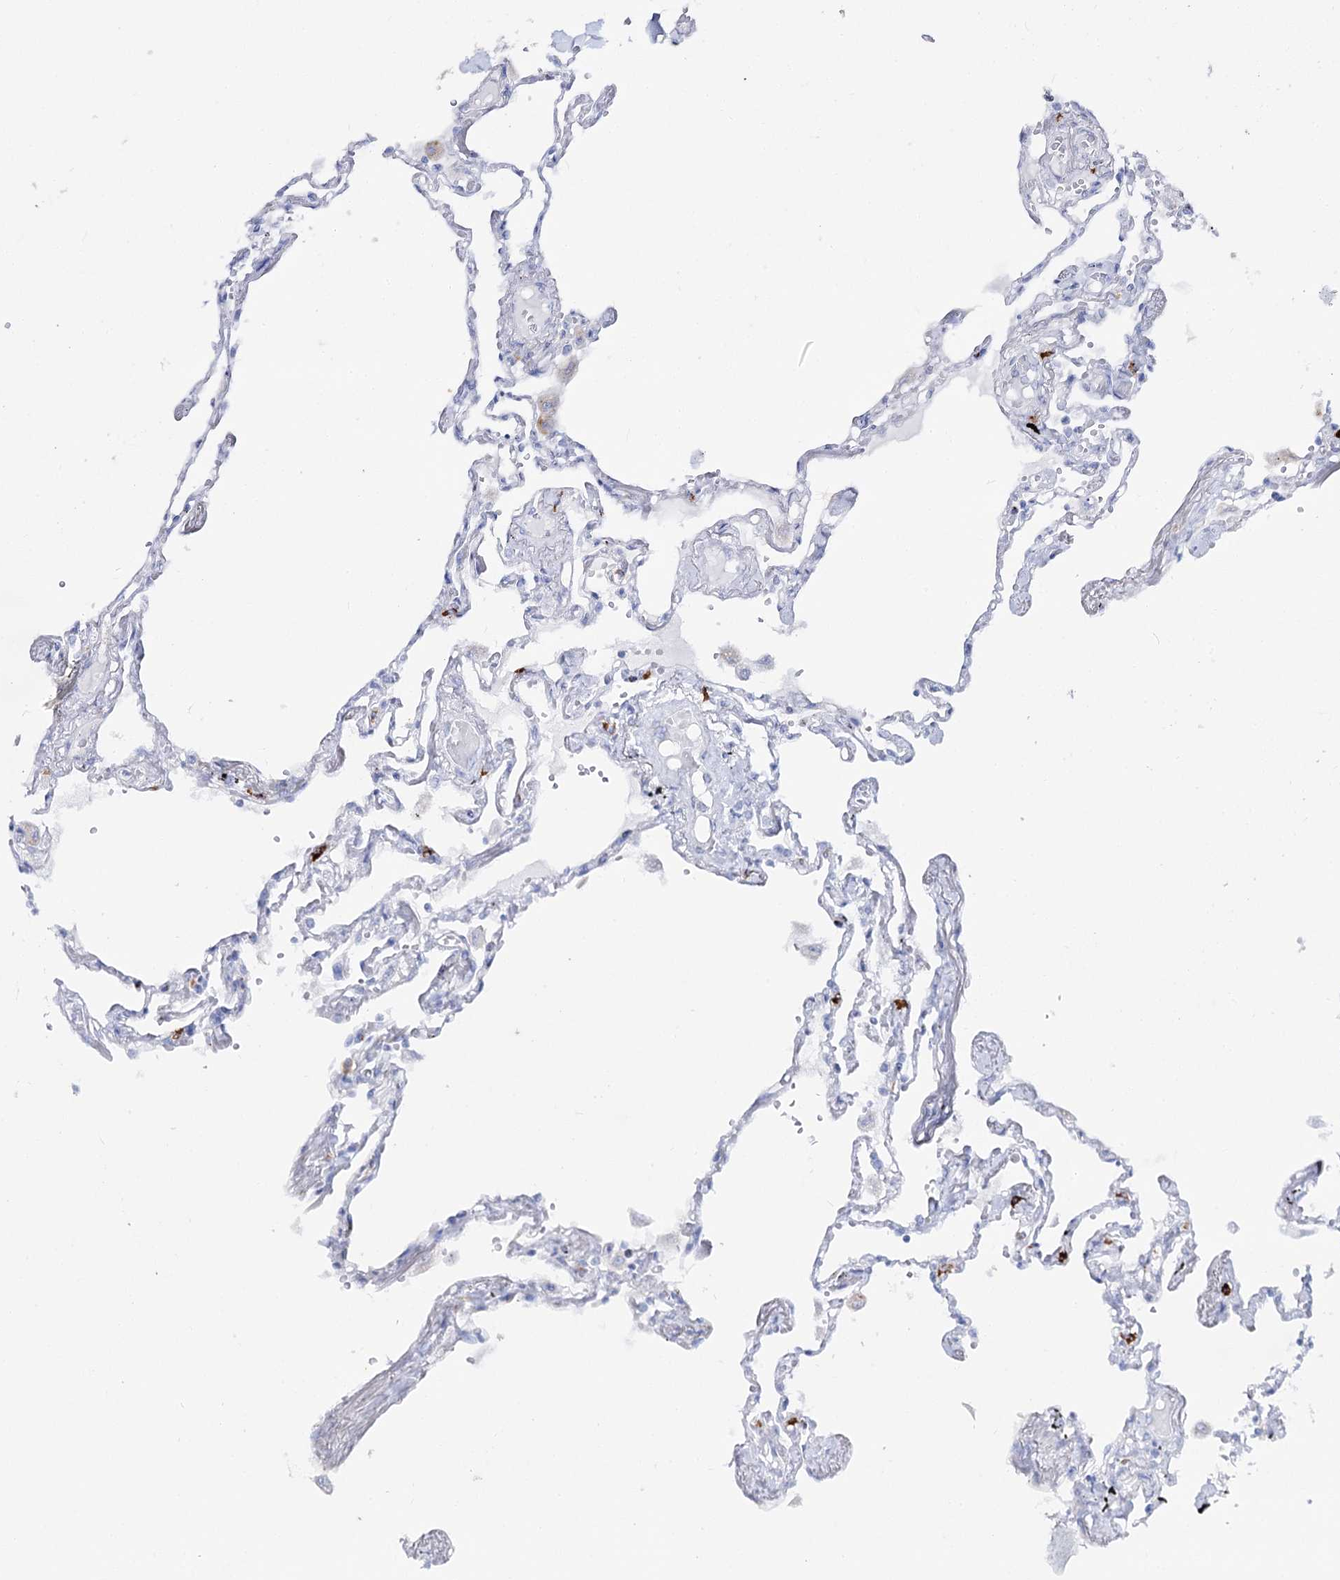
{"staining": {"intensity": "negative", "quantity": "none", "location": "none"}, "tissue": "lung", "cell_type": "Alveolar cells", "image_type": "normal", "snomed": [{"axis": "morphology", "description": "Normal tissue, NOS"}, {"axis": "topography", "description": "Lung"}], "caption": "The histopathology image exhibits no staining of alveolar cells in normal lung.", "gene": "SLC3A1", "patient": {"sex": "female", "age": 67}}